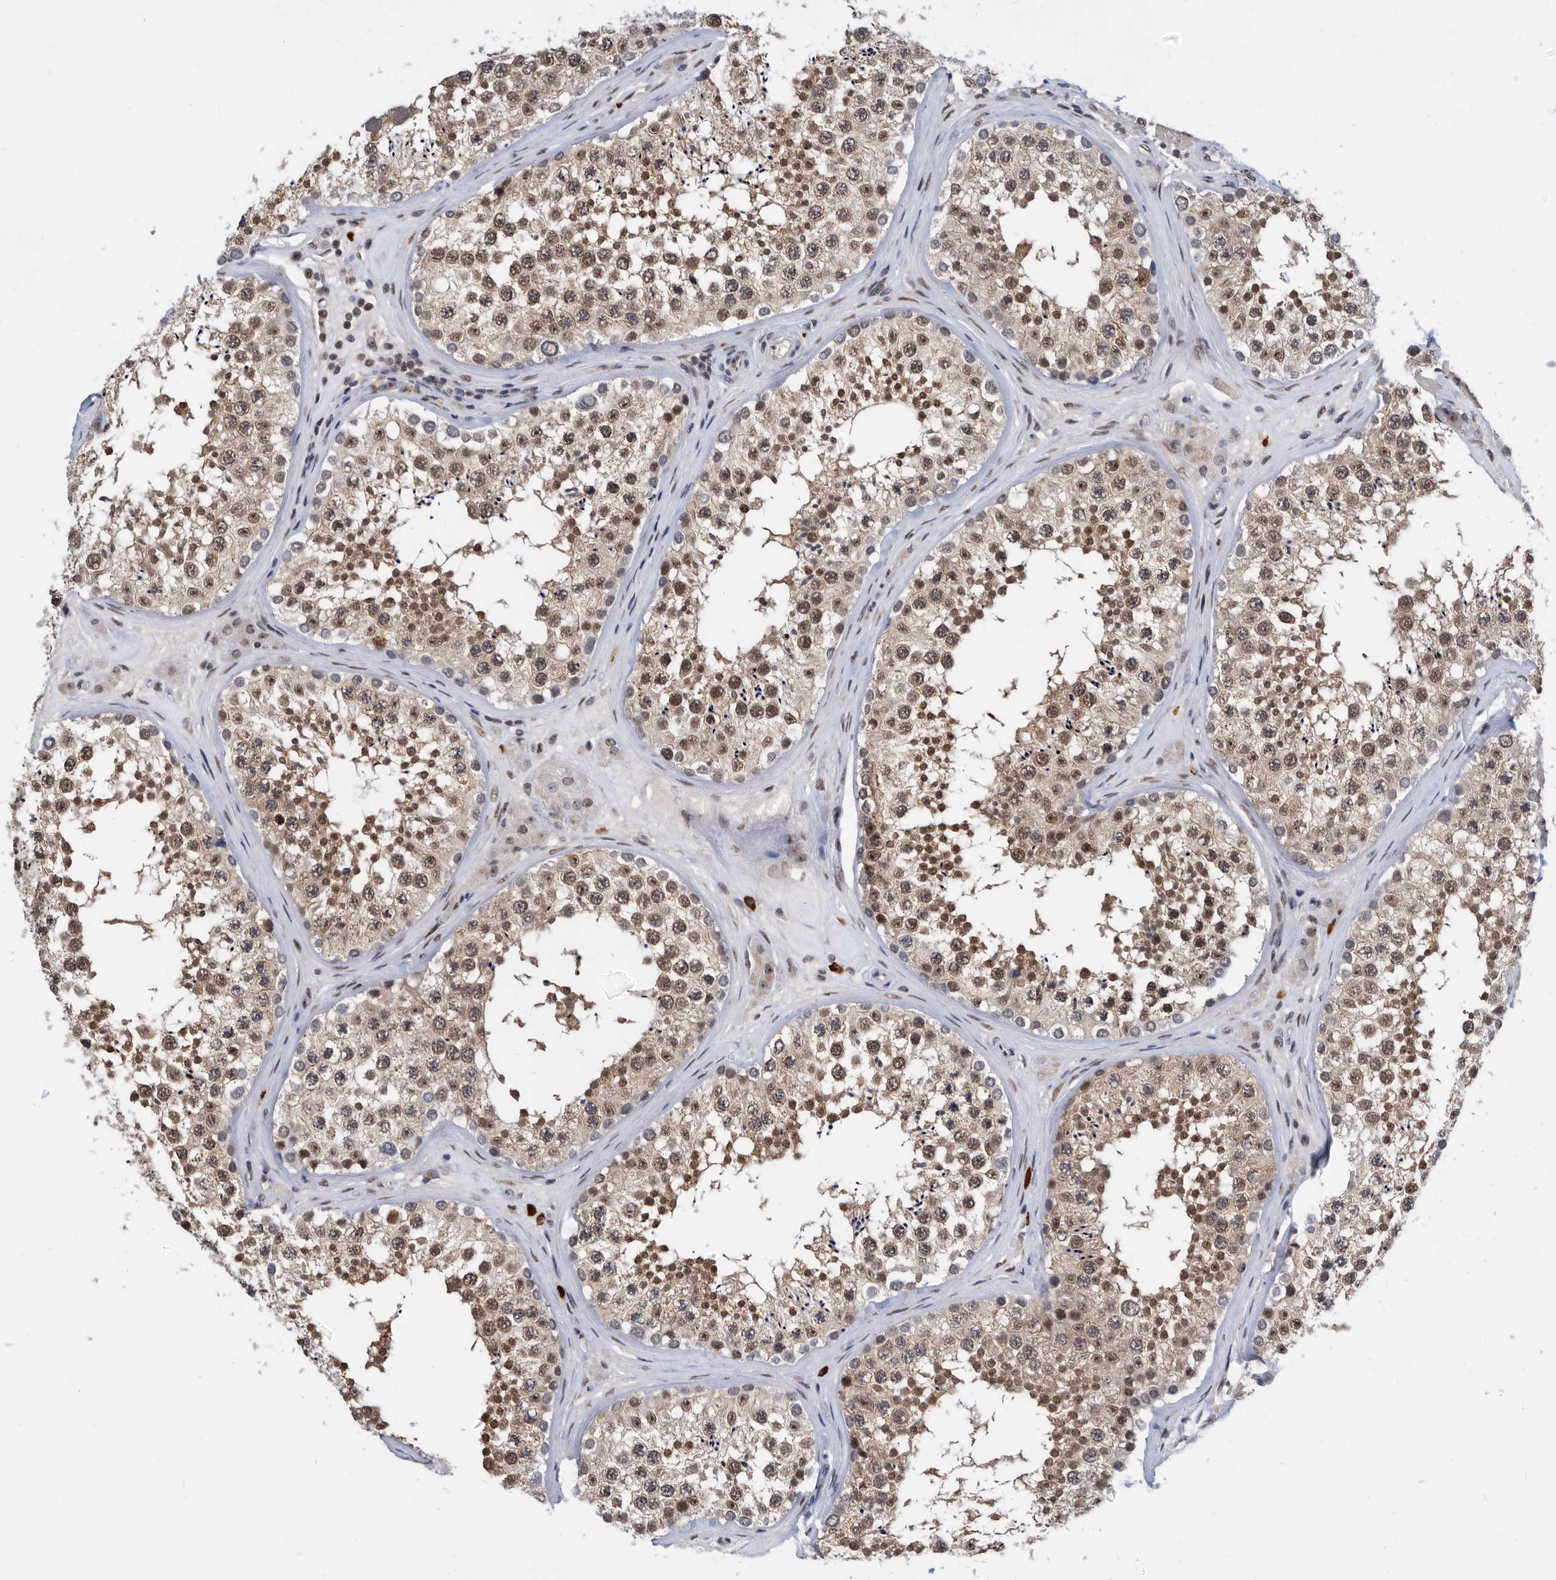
{"staining": {"intensity": "moderate", "quantity": ">75%", "location": "cytoplasmic/membranous,nuclear"}, "tissue": "testis", "cell_type": "Cells in seminiferous ducts", "image_type": "normal", "snomed": [{"axis": "morphology", "description": "Normal tissue, NOS"}, {"axis": "topography", "description": "Testis"}], "caption": "A medium amount of moderate cytoplasmic/membranous,nuclear positivity is seen in approximately >75% of cells in seminiferous ducts in normal testis.", "gene": "ZNF260", "patient": {"sex": "male", "age": 46}}